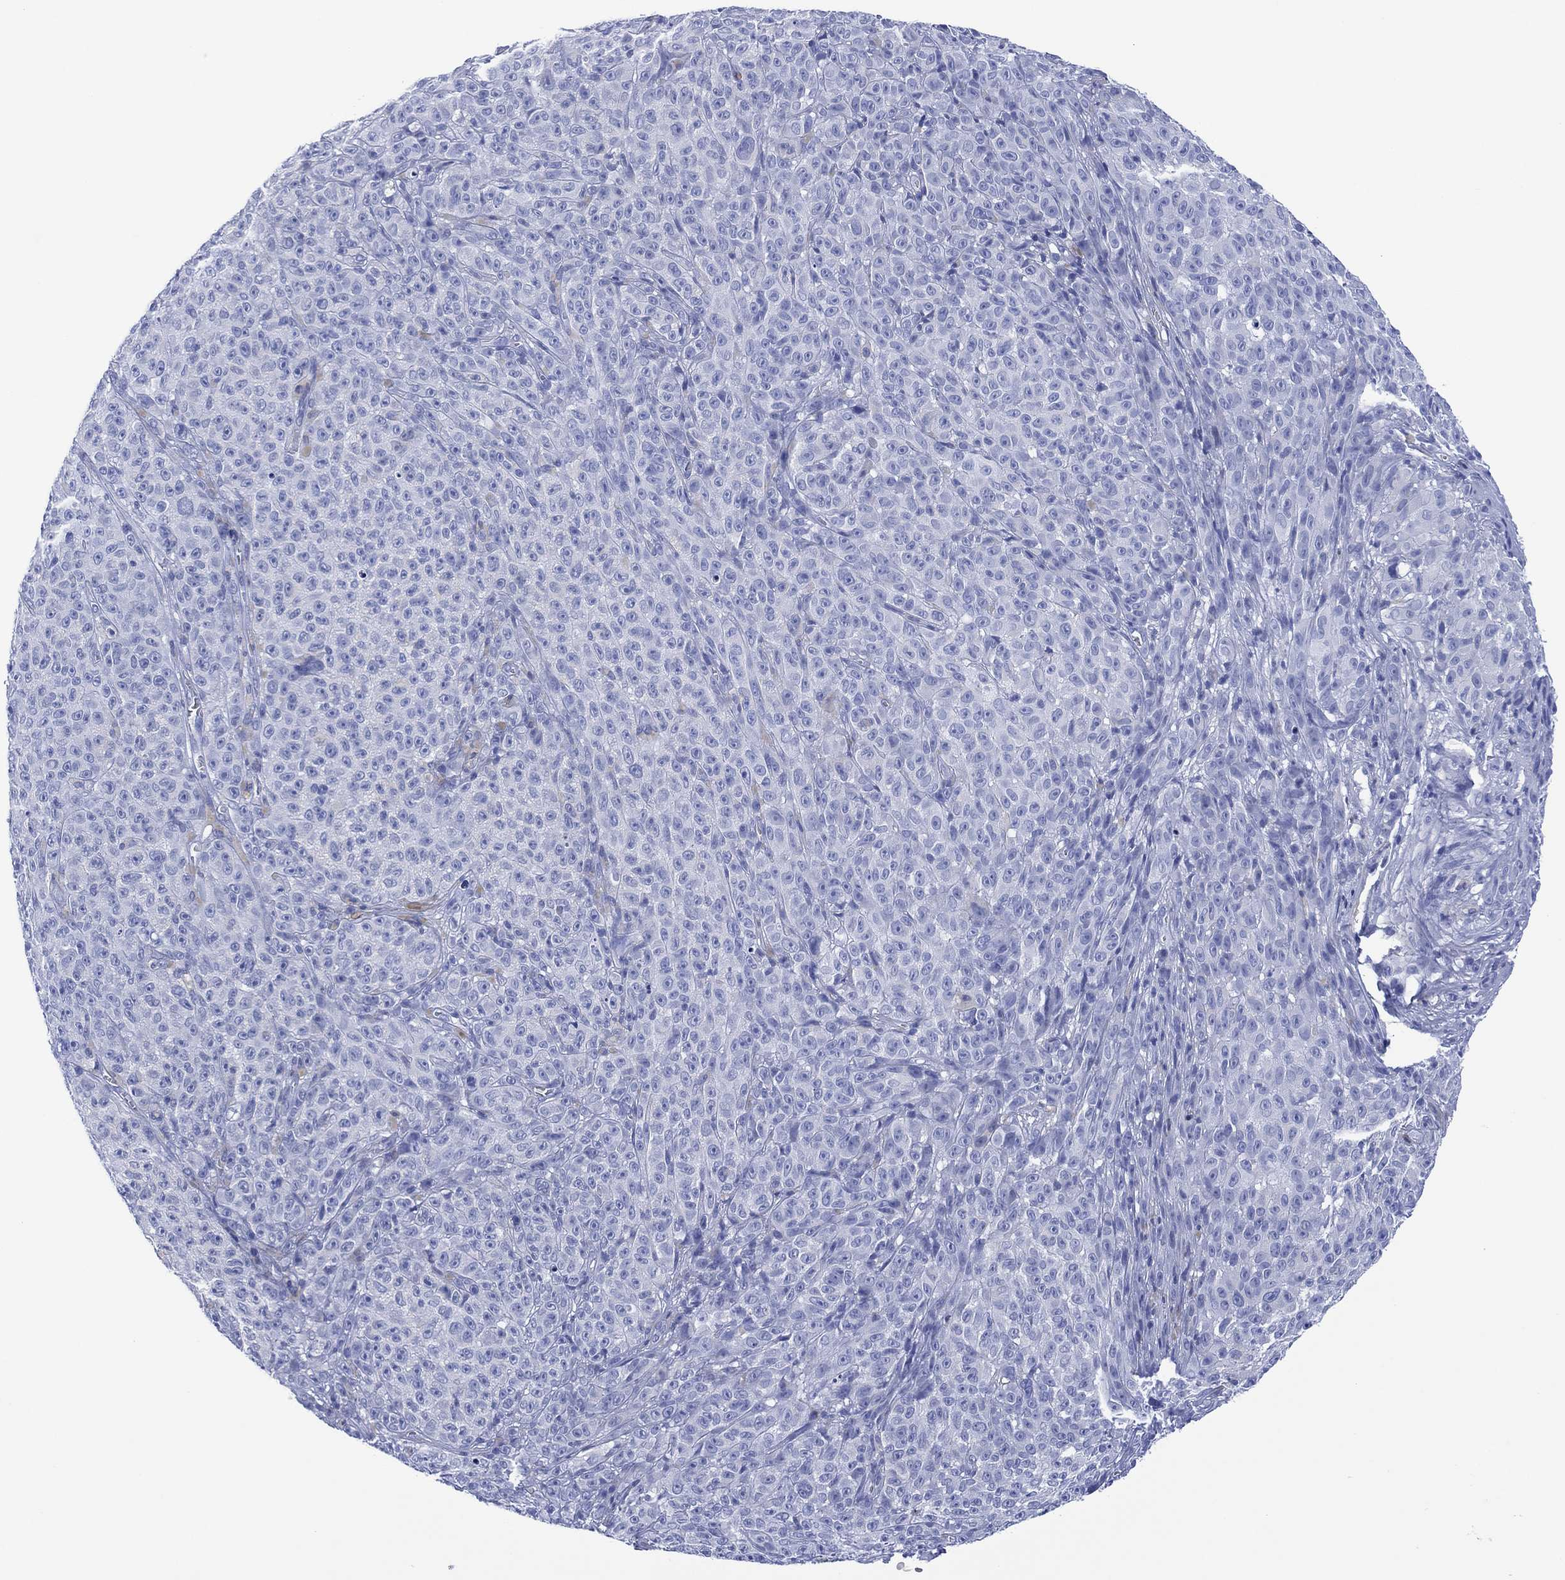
{"staining": {"intensity": "negative", "quantity": "none", "location": "none"}, "tissue": "melanoma", "cell_type": "Tumor cells", "image_type": "cancer", "snomed": [{"axis": "morphology", "description": "Malignant melanoma, NOS"}, {"axis": "topography", "description": "Skin"}], "caption": "Photomicrograph shows no significant protein expression in tumor cells of melanoma.", "gene": "DPP4", "patient": {"sex": "female", "age": 82}}